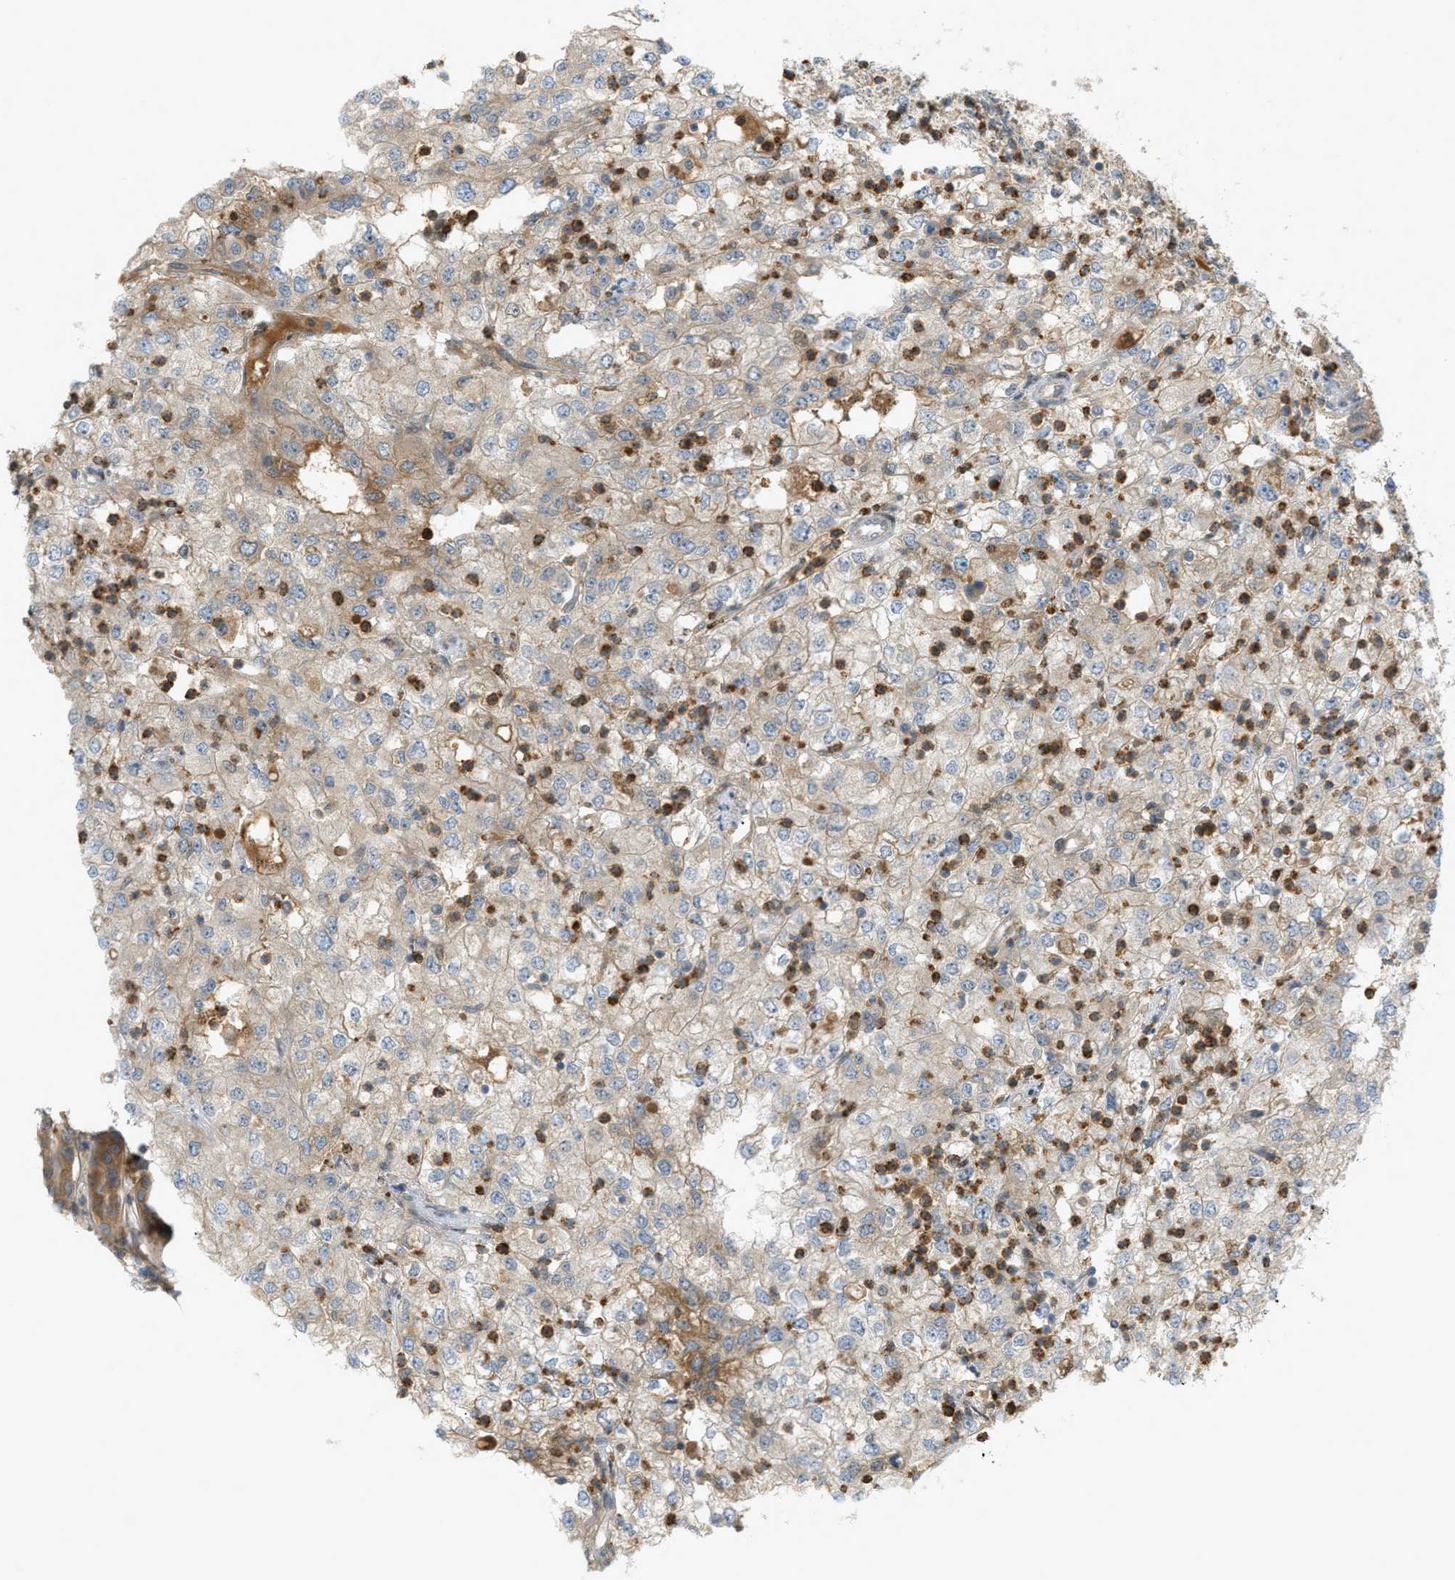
{"staining": {"intensity": "weak", "quantity": ">75%", "location": "cytoplasmic/membranous"}, "tissue": "renal cancer", "cell_type": "Tumor cells", "image_type": "cancer", "snomed": [{"axis": "morphology", "description": "Adenocarcinoma, NOS"}, {"axis": "topography", "description": "Kidney"}], "caption": "Renal cancer (adenocarcinoma) stained for a protein shows weak cytoplasmic/membranous positivity in tumor cells.", "gene": "DYRK1A", "patient": {"sex": "female", "age": 54}}